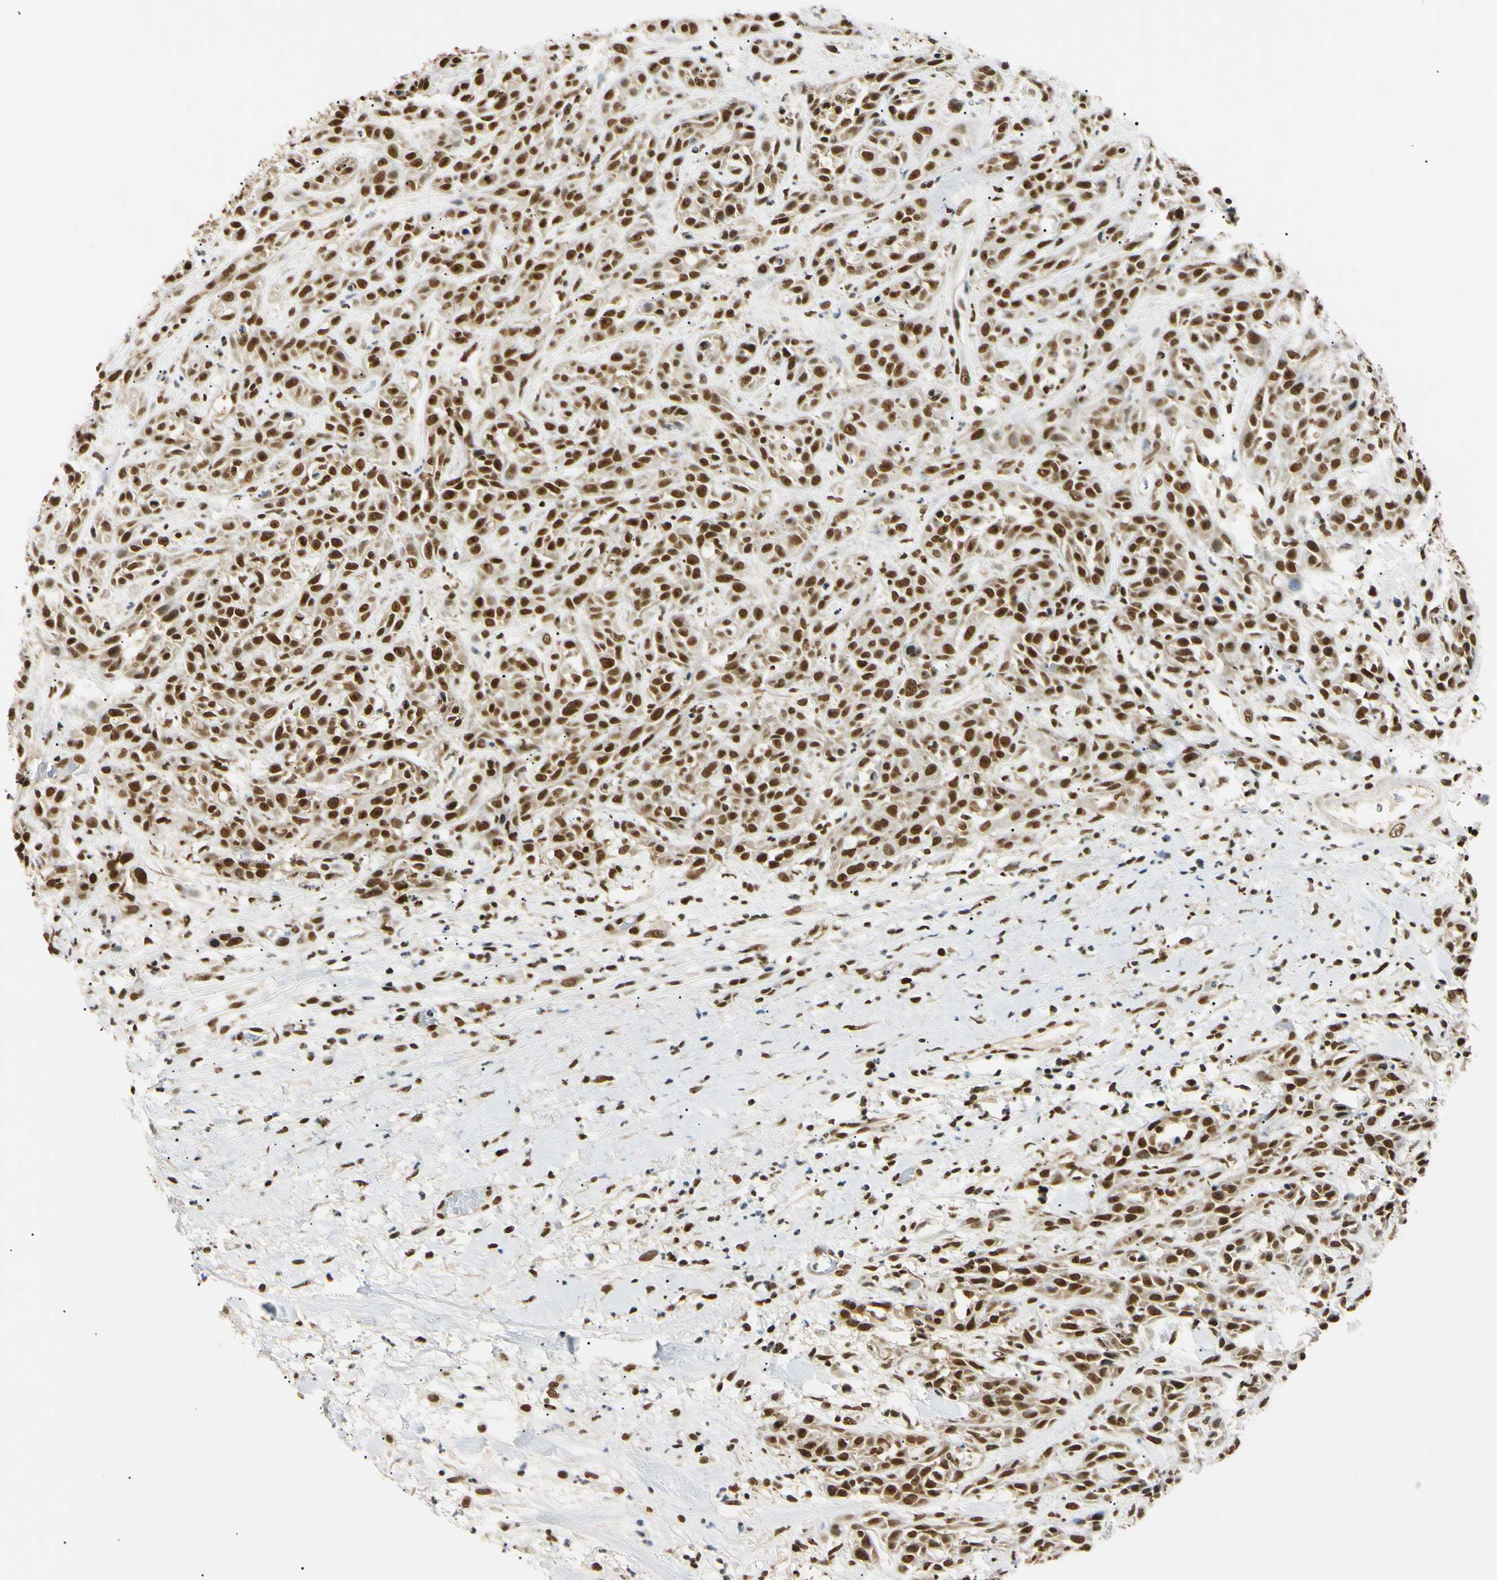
{"staining": {"intensity": "strong", "quantity": ">75%", "location": "nuclear"}, "tissue": "head and neck cancer", "cell_type": "Tumor cells", "image_type": "cancer", "snomed": [{"axis": "morphology", "description": "Normal tissue, NOS"}, {"axis": "morphology", "description": "Squamous cell carcinoma, NOS"}, {"axis": "topography", "description": "Cartilage tissue"}, {"axis": "topography", "description": "Head-Neck"}], "caption": "Squamous cell carcinoma (head and neck) was stained to show a protein in brown. There is high levels of strong nuclear expression in about >75% of tumor cells. (Stains: DAB (3,3'-diaminobenzidine) in brown, nuclei in blue, Microscopy: brightfield microscopy at high magnification).", "gene": "SMARCA5", "patient": {"sex": "male", "age": 62}}